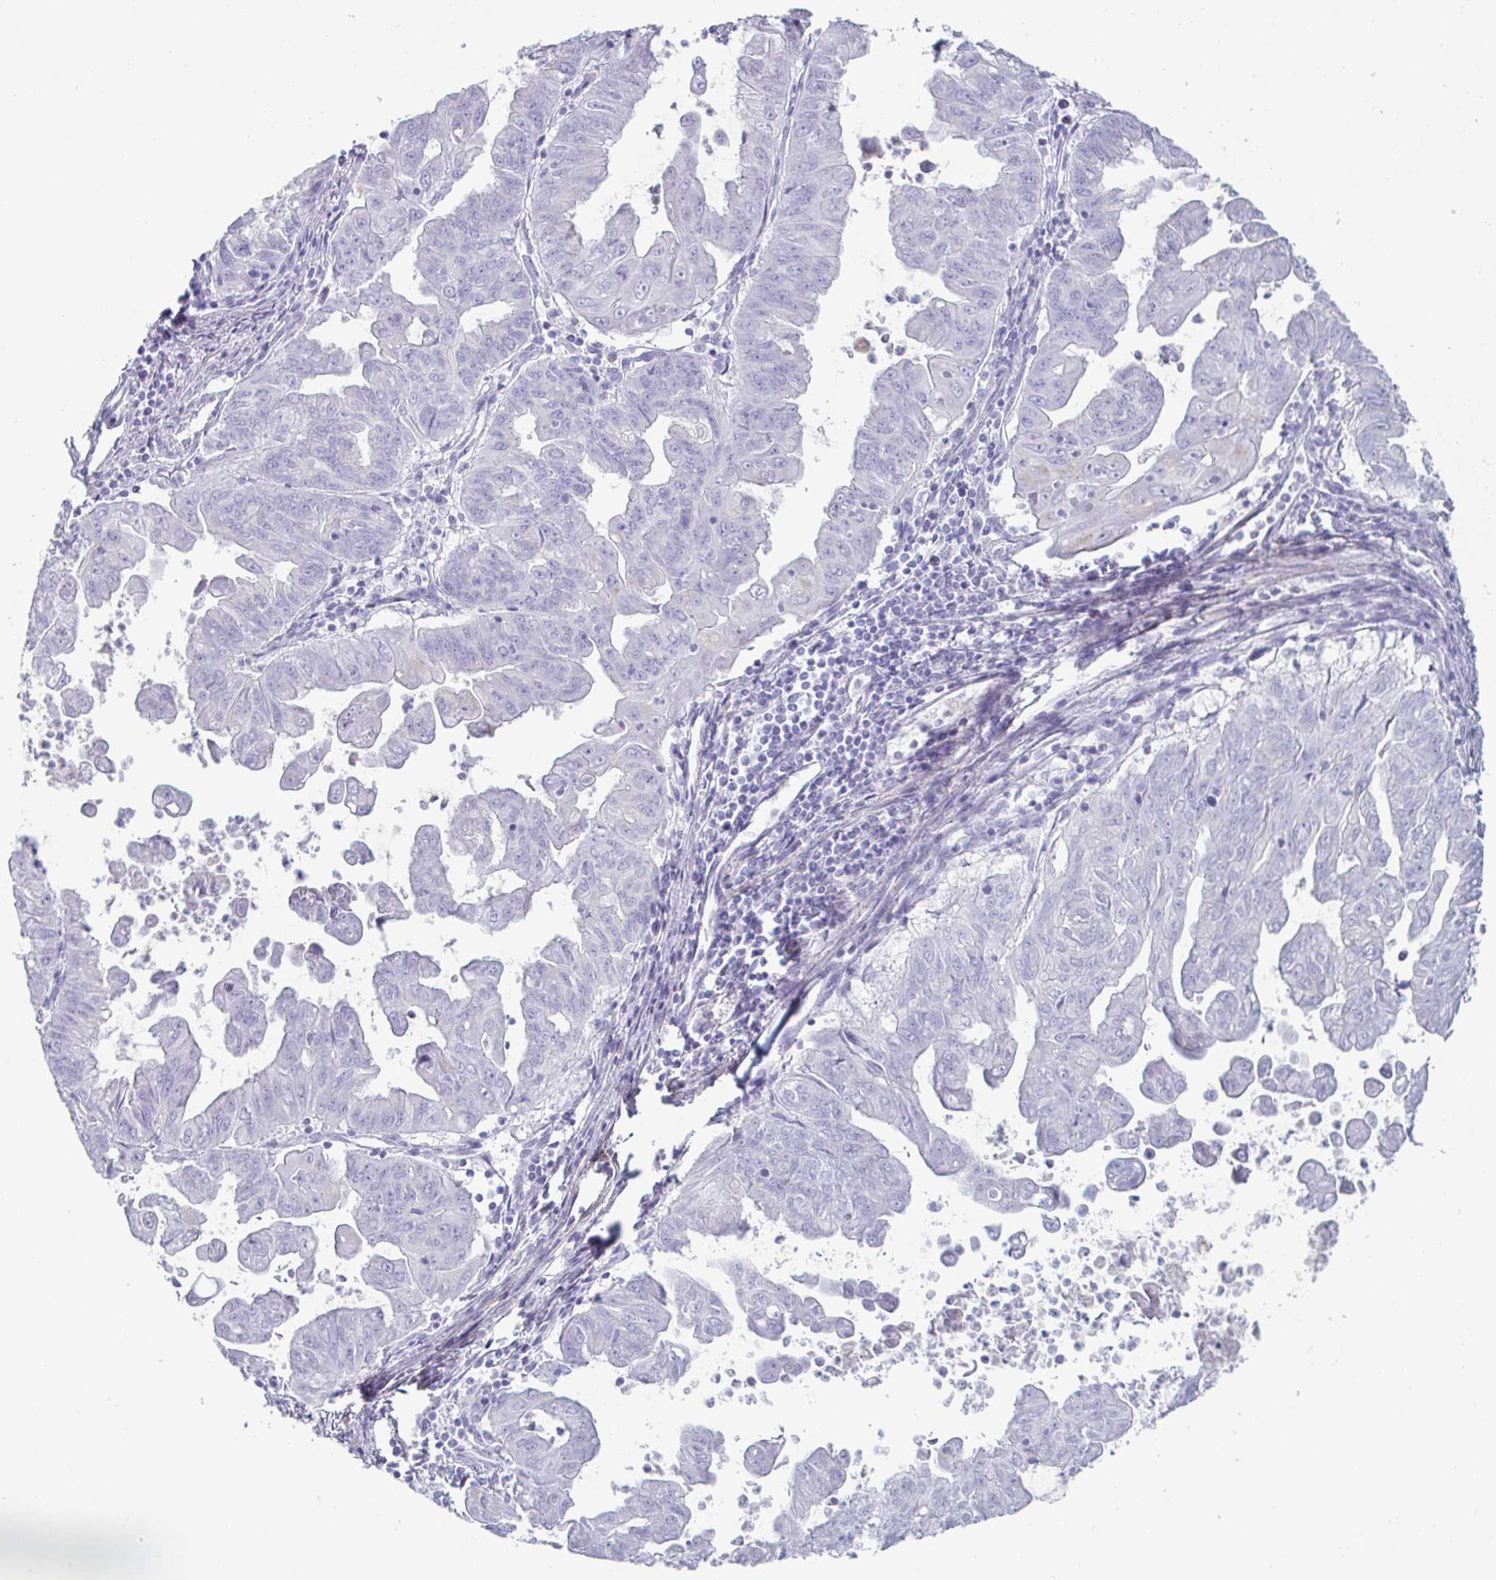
{"staining": {"intensity": "negative", "quantity": "none", "location": "none"}, "tissue": "stomach cancer", "cell_type": "Tumor cells", "image_type": "cancer", "snomed": [{"axis": "morphology", "description": "Adenocarcinoma, NOS"}, {"axis": "topography", "description": "Stomach, upper"}], "caption": "The histopathology image reveals no significant expression in tumor cells of stomach adenocarcinoma.", "gene": "CREG2", "patient": {"sex": "male", "age": 80}}